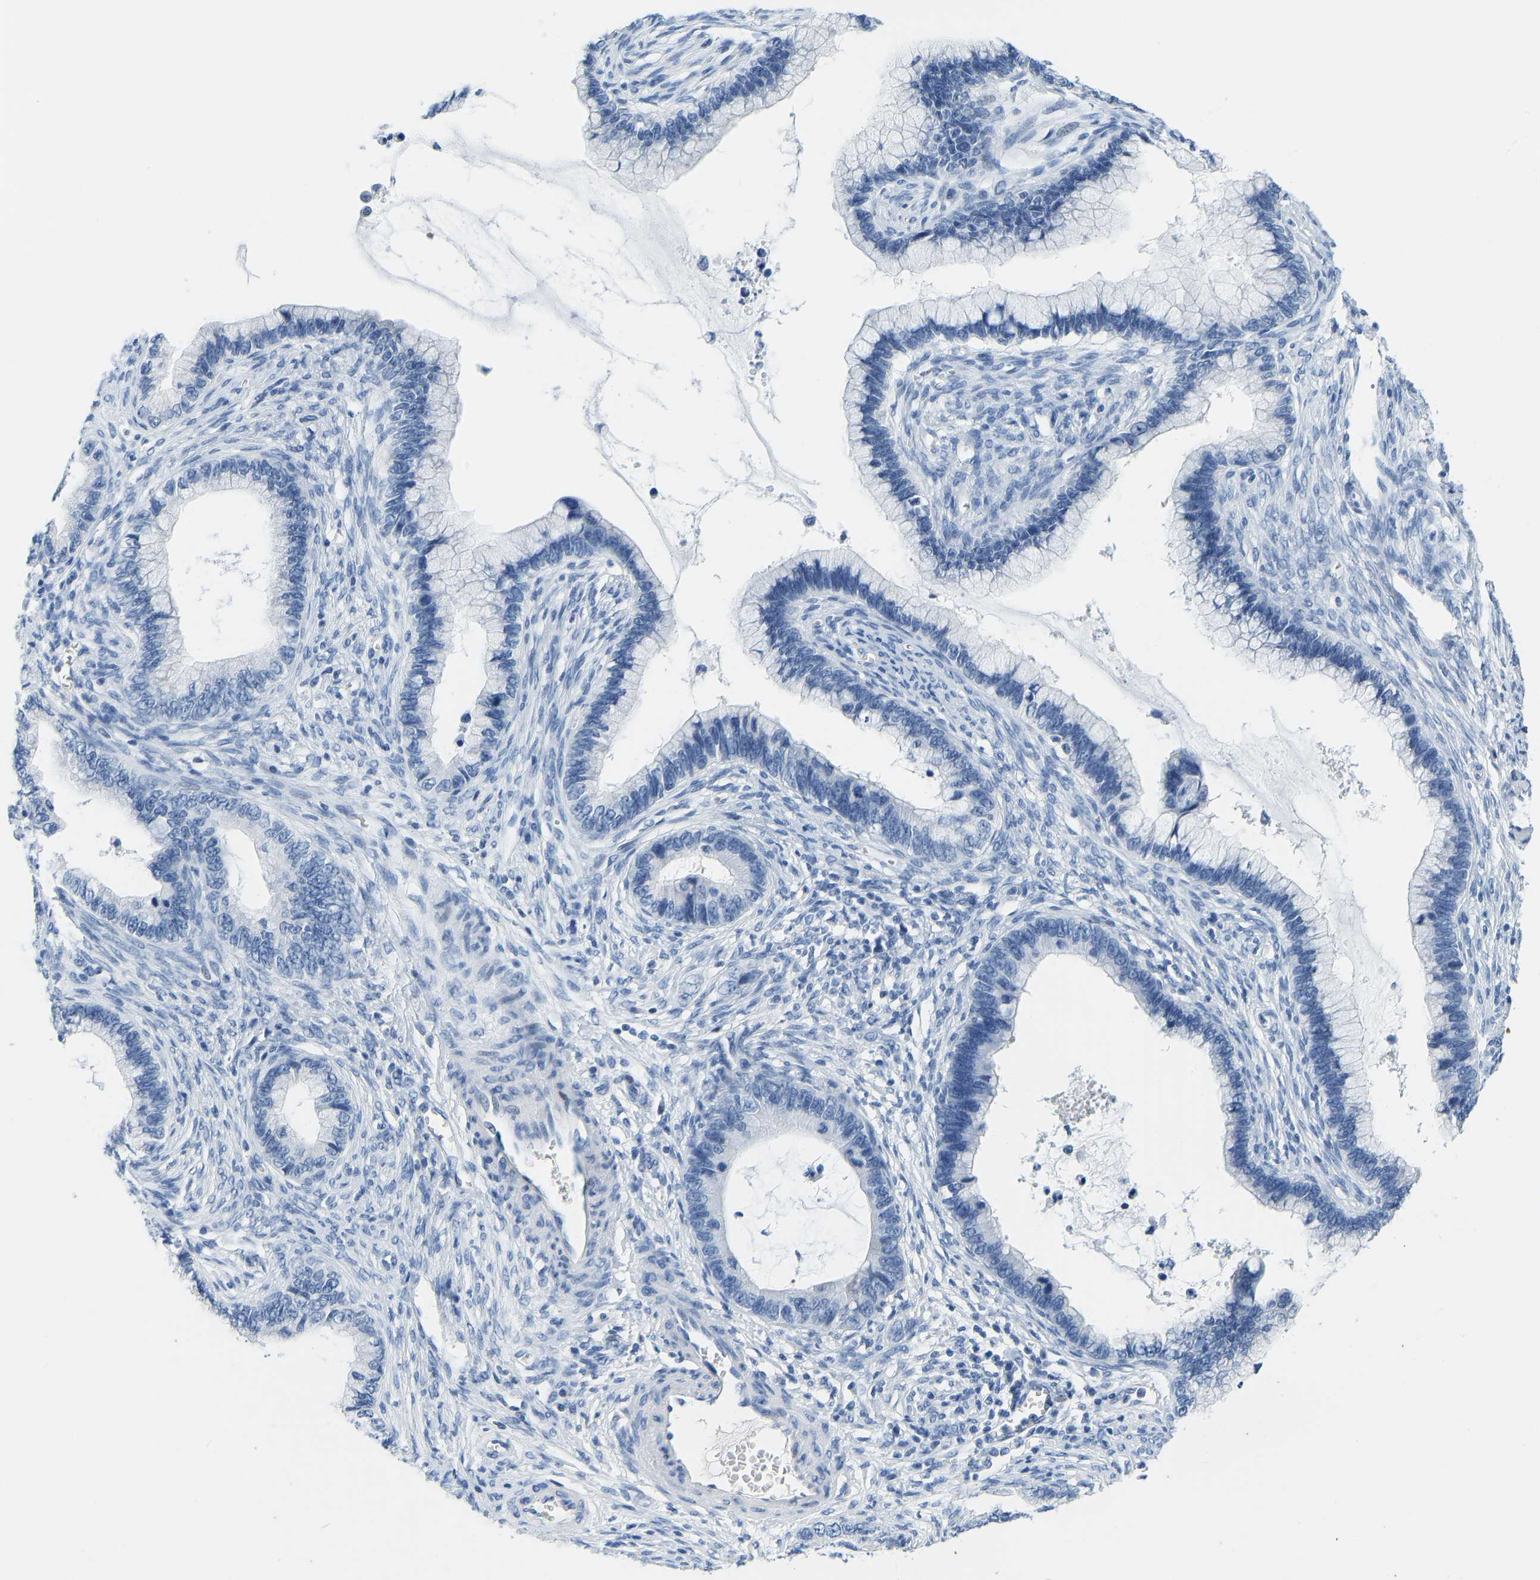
{"staining": {"intensity": "negative", "quantity": "none", "location": "none"}, "tissue": "cervical cancer", "cell_type": "Tumor cells", "image_type": "cancer", "snomed": [{"axis": "morphology", "description": "Adenocarcinoma, NOS"}, {"axis": "topography", "description": "Cervix"}], "caption": "Image shows no significant protein positivity in tumor cells of cervical cancer.", "gene": "SERPINB3", "patient": {"sex": "female", "age": 44}}